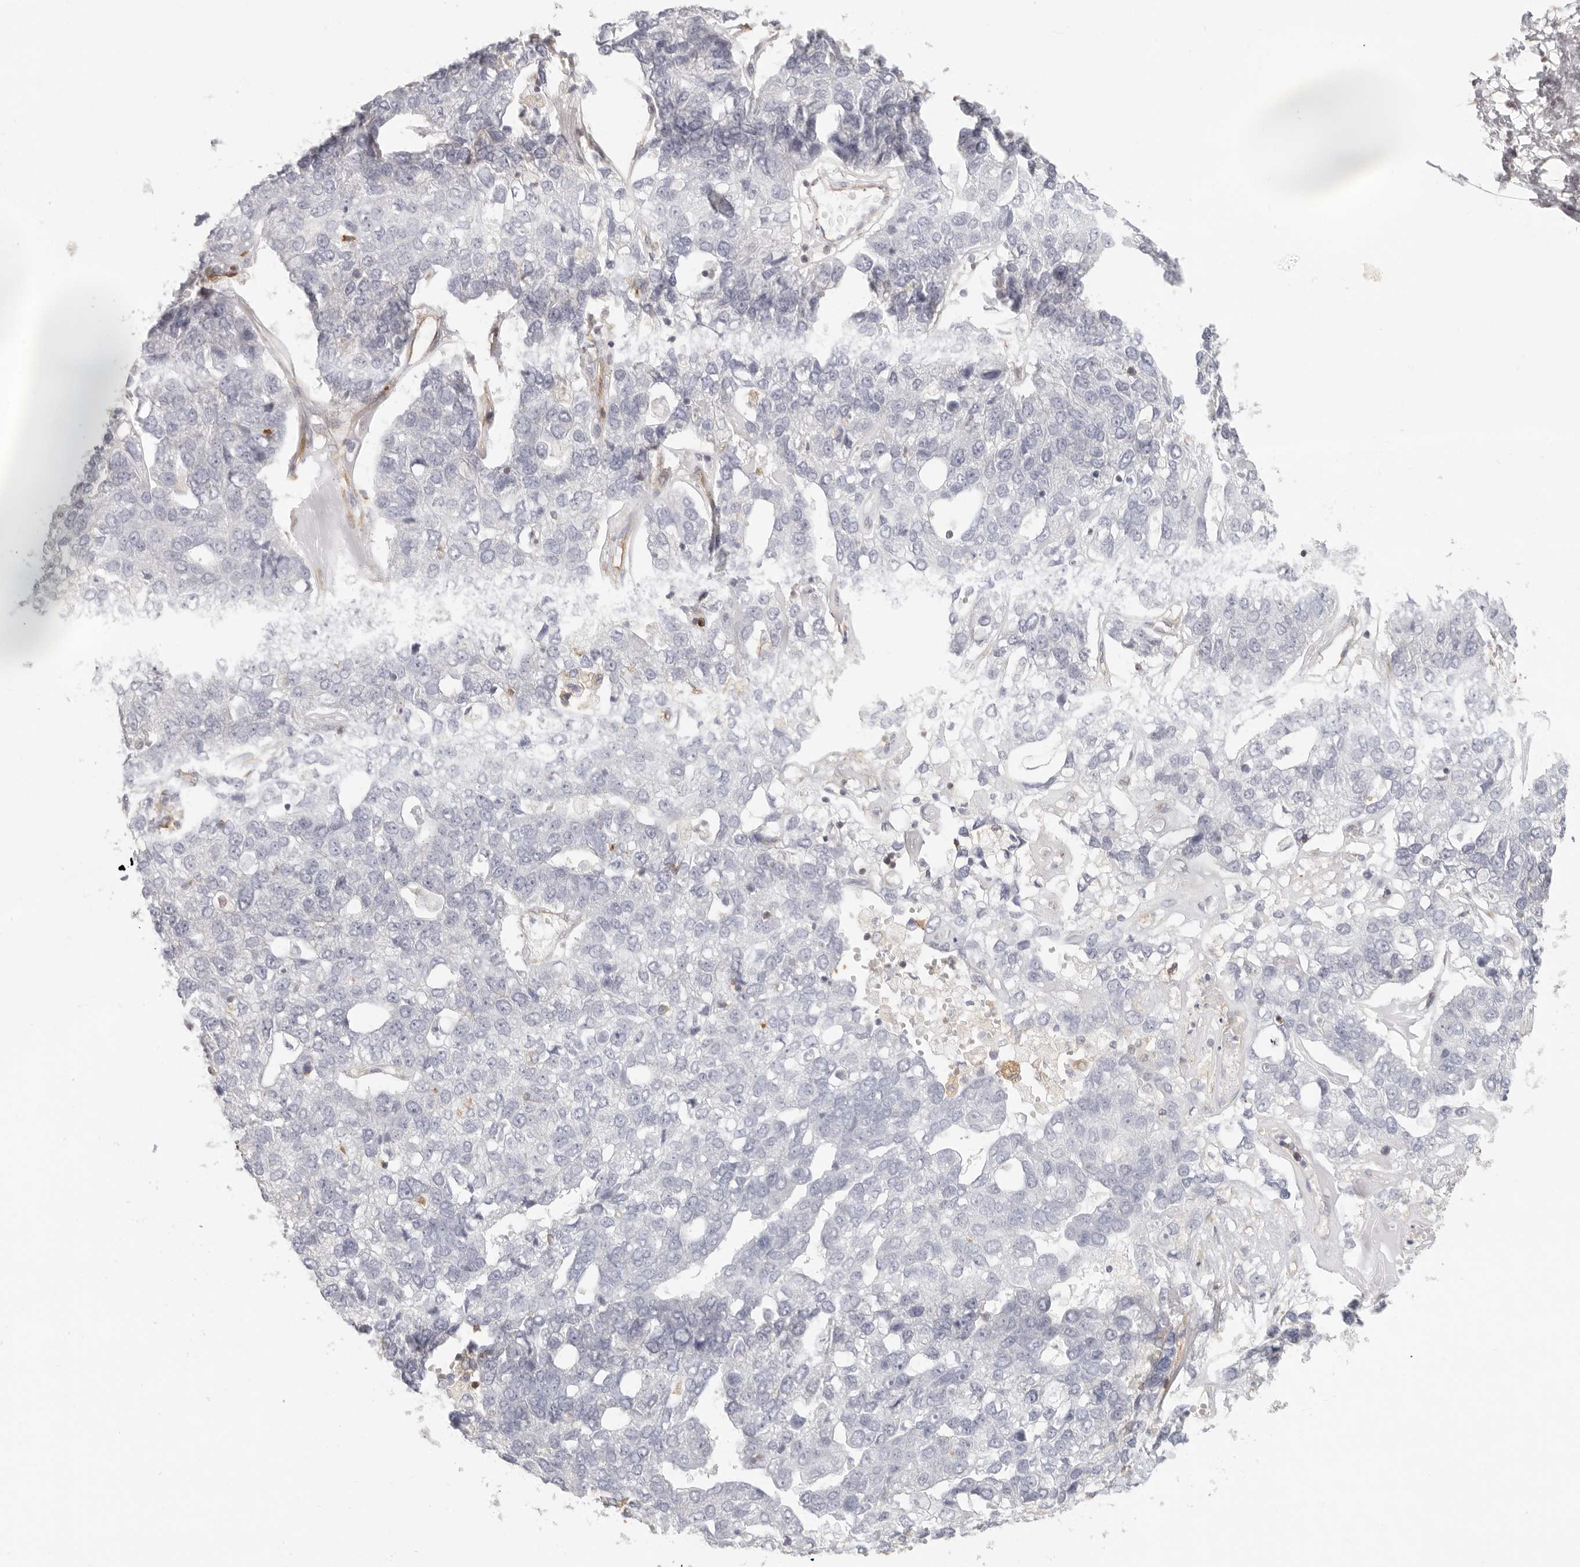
{"staining": {"intensity": "negative", "quantity": "none", "location": "none"}, "tissue": "pancreatic cancer", "cell_type": "Tumor cells", "image_type": "cancer", "snomed": [{"axis": "morphology", "description": "Adenocarcinoma, NOS"}, {"axis": "topography", "description": "Pancreas"}], "caption": "The IHC photomicrograph has no significant expression in tumor cells of pancreatic cancer tissue.", "gene": "NIBAN1", "patient": {"sex": "female", "age": 61}}